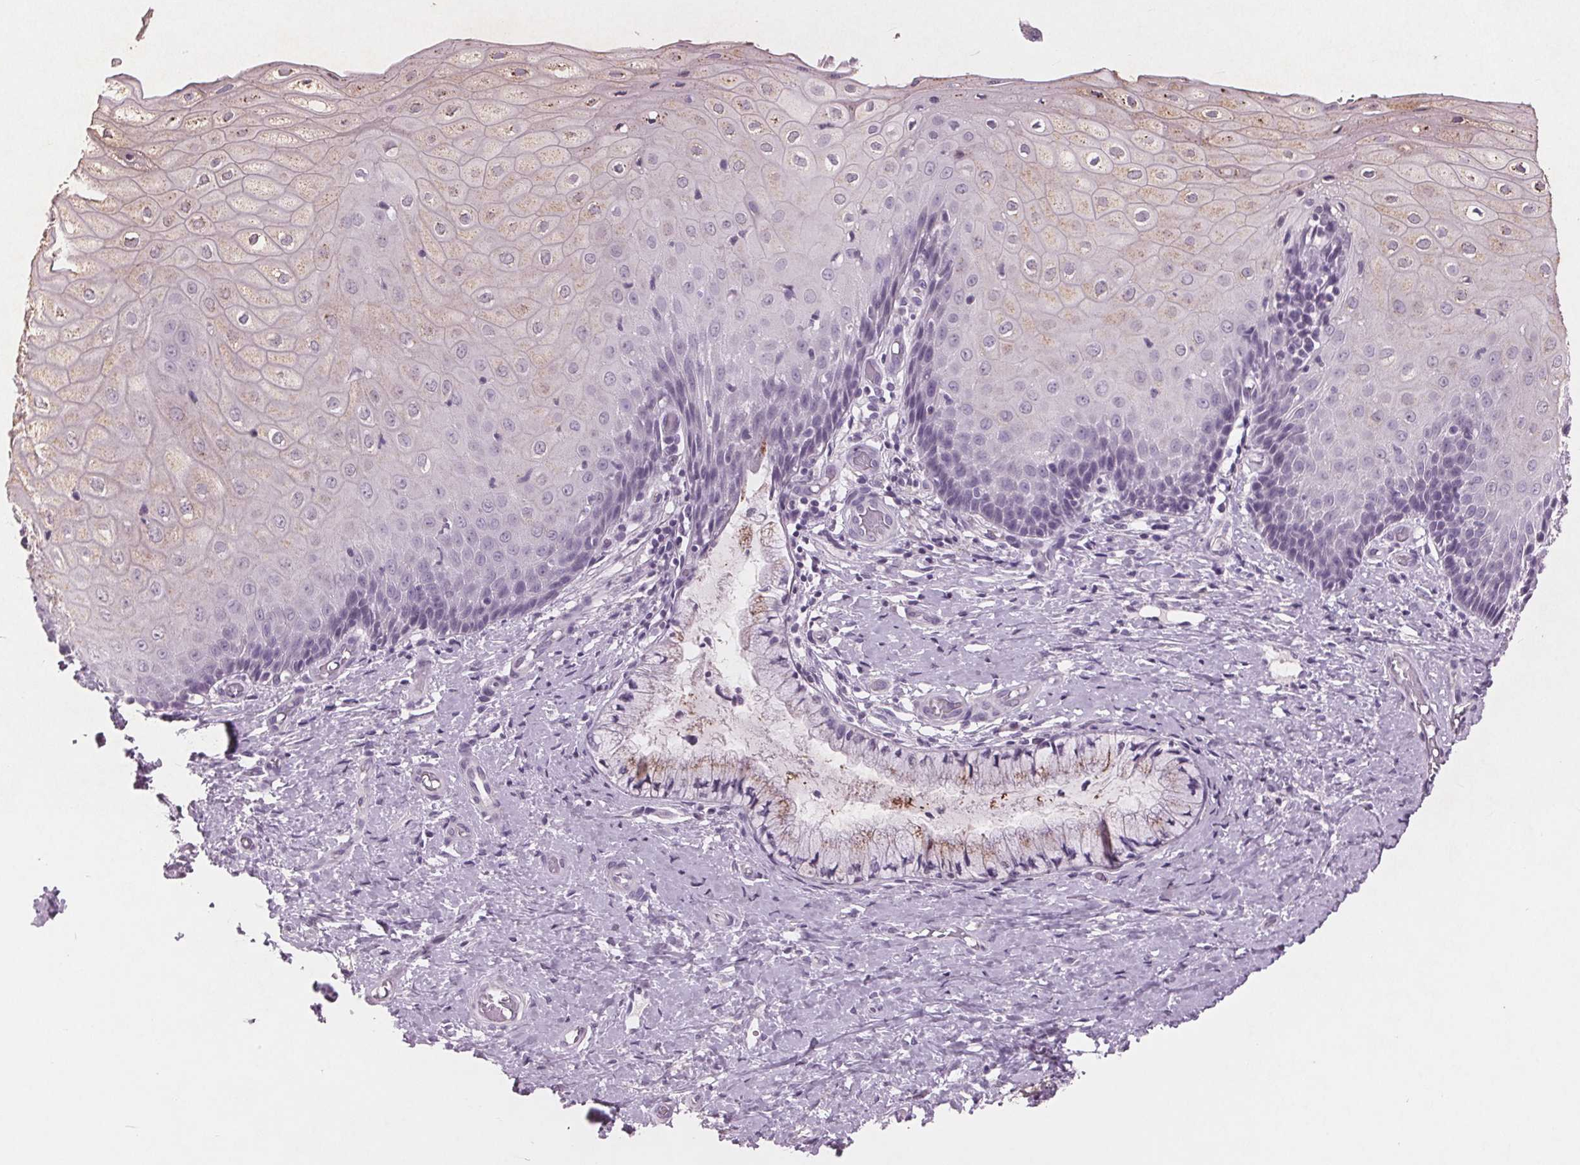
{"staining": {"intensity": "weak", "quantity": "<25%", "location": "cytoplasmic/membranous"}, "tissue": "cervix", "cell_type": "Glandular cells", "image_type": "normal", "snomed": [{"axis": "morphology", "description": "Normal tissue, NOS"}, {"axis": "topography", "description": "Cervix"}], "caption": "Cervix stained for a protein using IHC exhibits no staining glandular cells.", "gene": "PTPN14", "patient": {"sex": "female", "age": 37}}